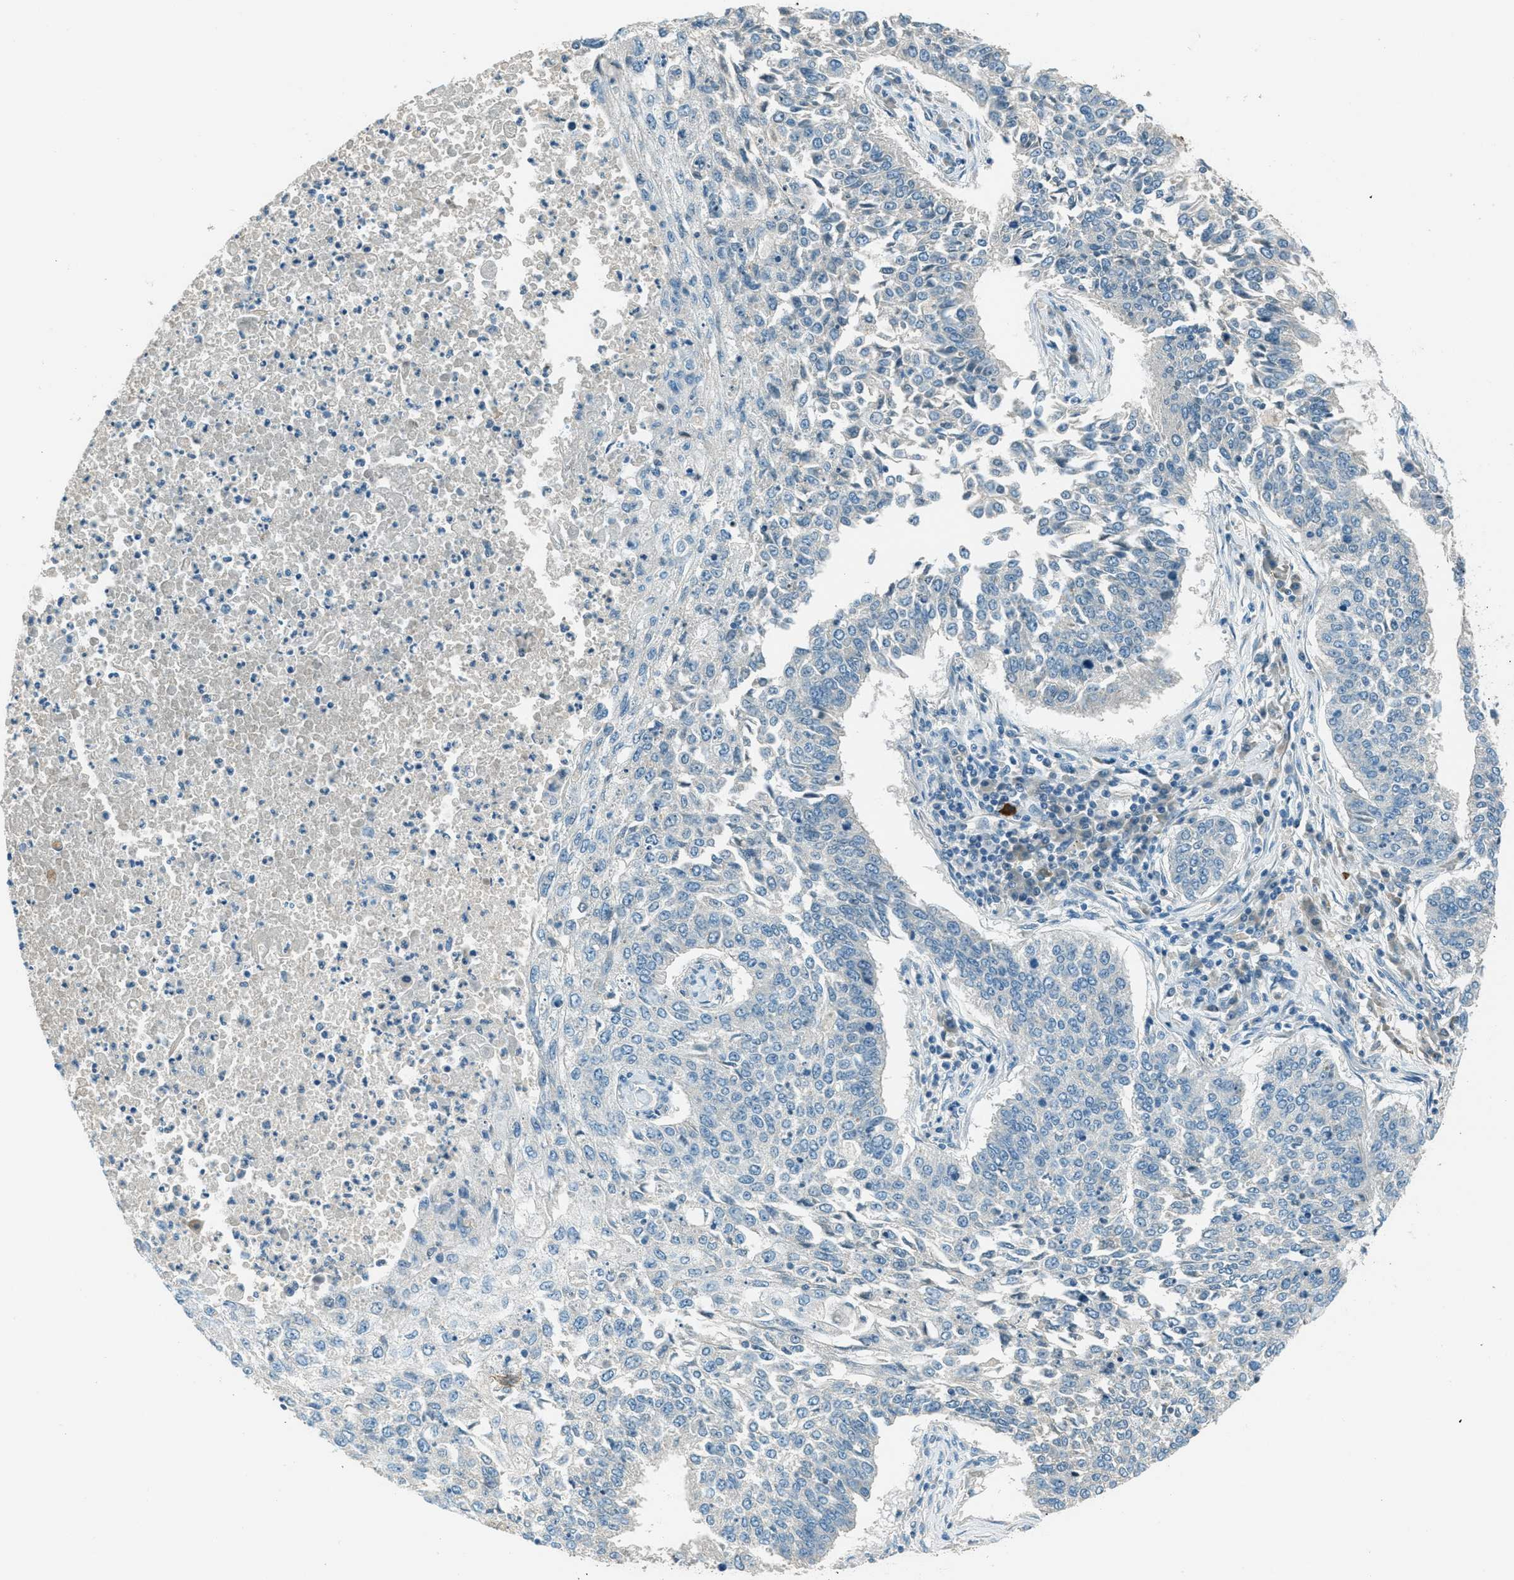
{"staining": {"intensity": "negative", "quantity": "none", "location": "none"}, "tissue": "lung cancer", "cell_type": "Tumor cells", "image_type": "cancer", "snomed": [{"axis": "morphology", "description": "Normal tissue, NOS"}, {"axis": "morphology", "description": "Squamous cell carcinoma, NOS"}, {"axis": "topography", "description": "Cartilage tissue"}, {"axis": "topography", "description": "Bronchus"}, {"axis": "topography", "description": "Lung"}], "caption": "Human squamous cell carcinoma (lung) stained for a protein using immunohistochemistry (IHC) displays no positivity in tumor cells.", "gene": "MSLN", "patient": {"sex": "female", "age": 49}}